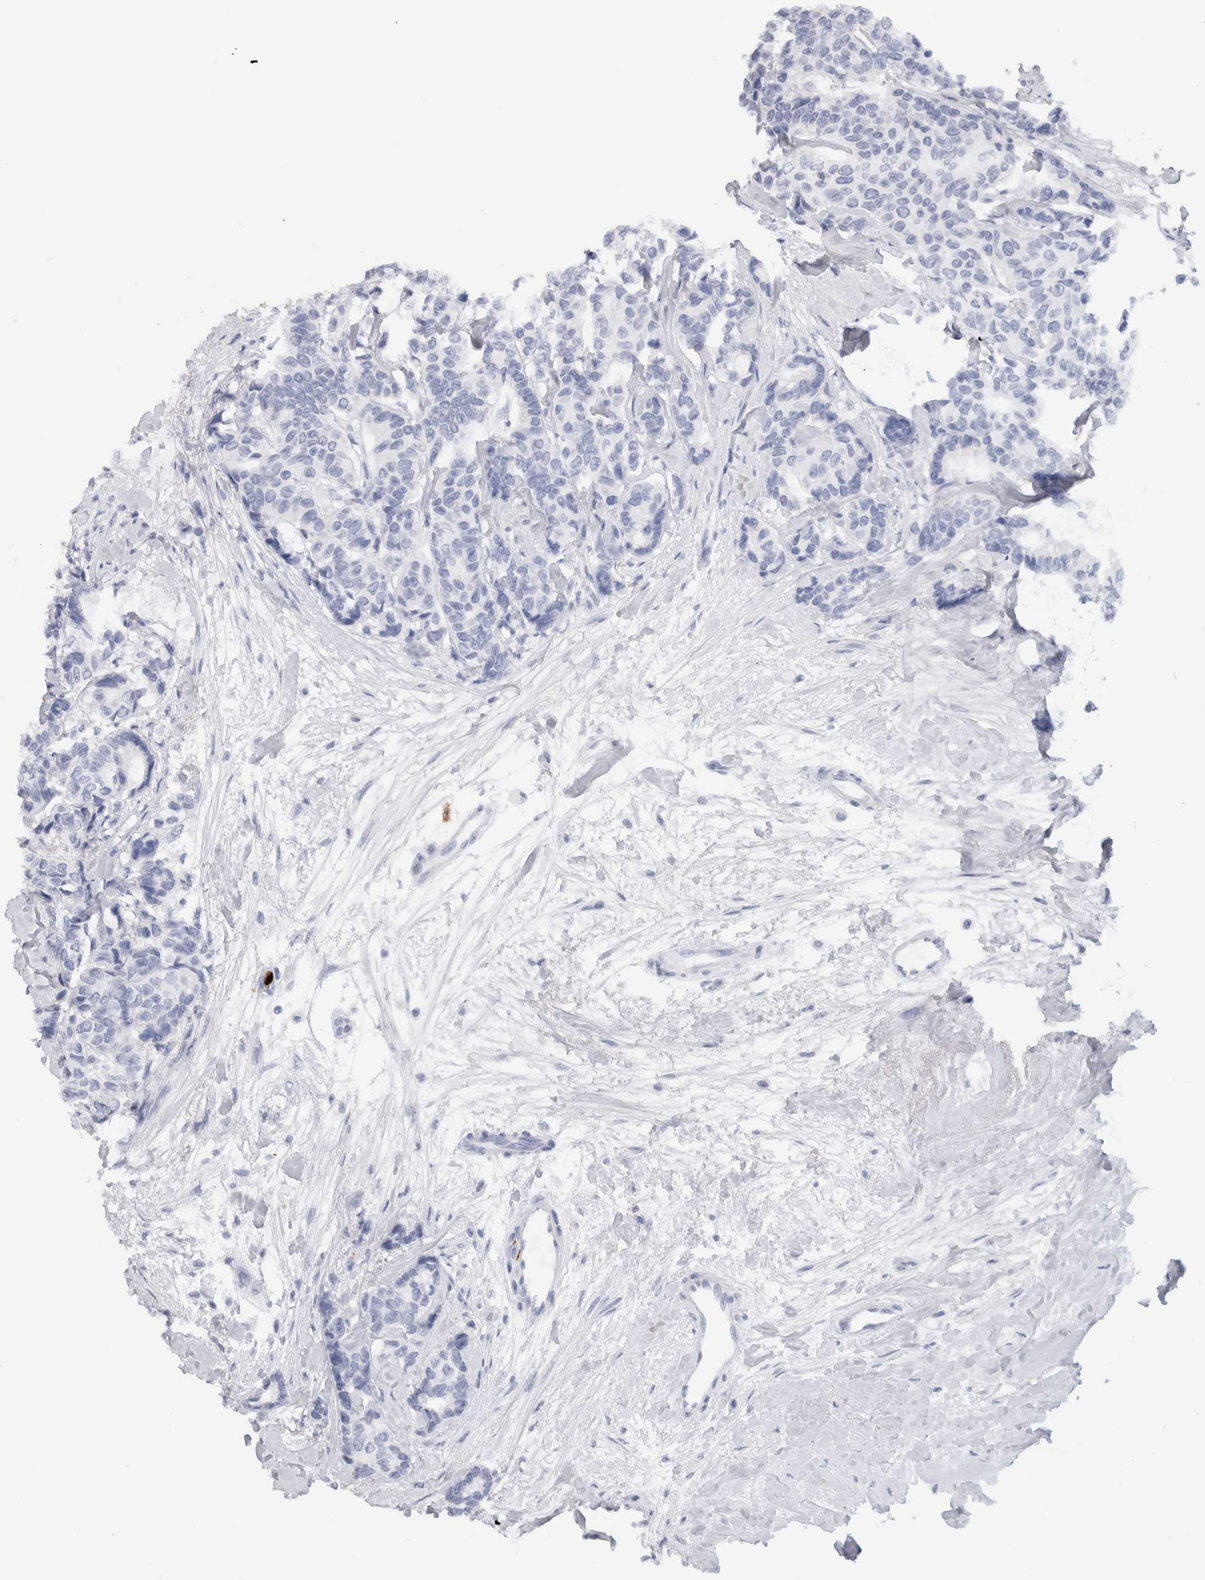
{"staining": {"intensity": "negative", "quantity": "none", "location": "none"}, "tissue": "breast cancer", "cell_type": "Tumor cells", "image_type": "cancer", "snomed": [{"axis": "morphology", "description": "Duct carcinoma"}, {"axis": "topography", "description": "Breast"}], "caption": "Immunohistochemistry (IHC) image of breast invasive ductal carcinoma stained for a protein (brown), which shows no staining in tumor cells. (Brightfield microscopy of DAB immunohistochemistry at high magnification).", "gene": "S100A8", "patient": {"sex": "female", "age": 87}}